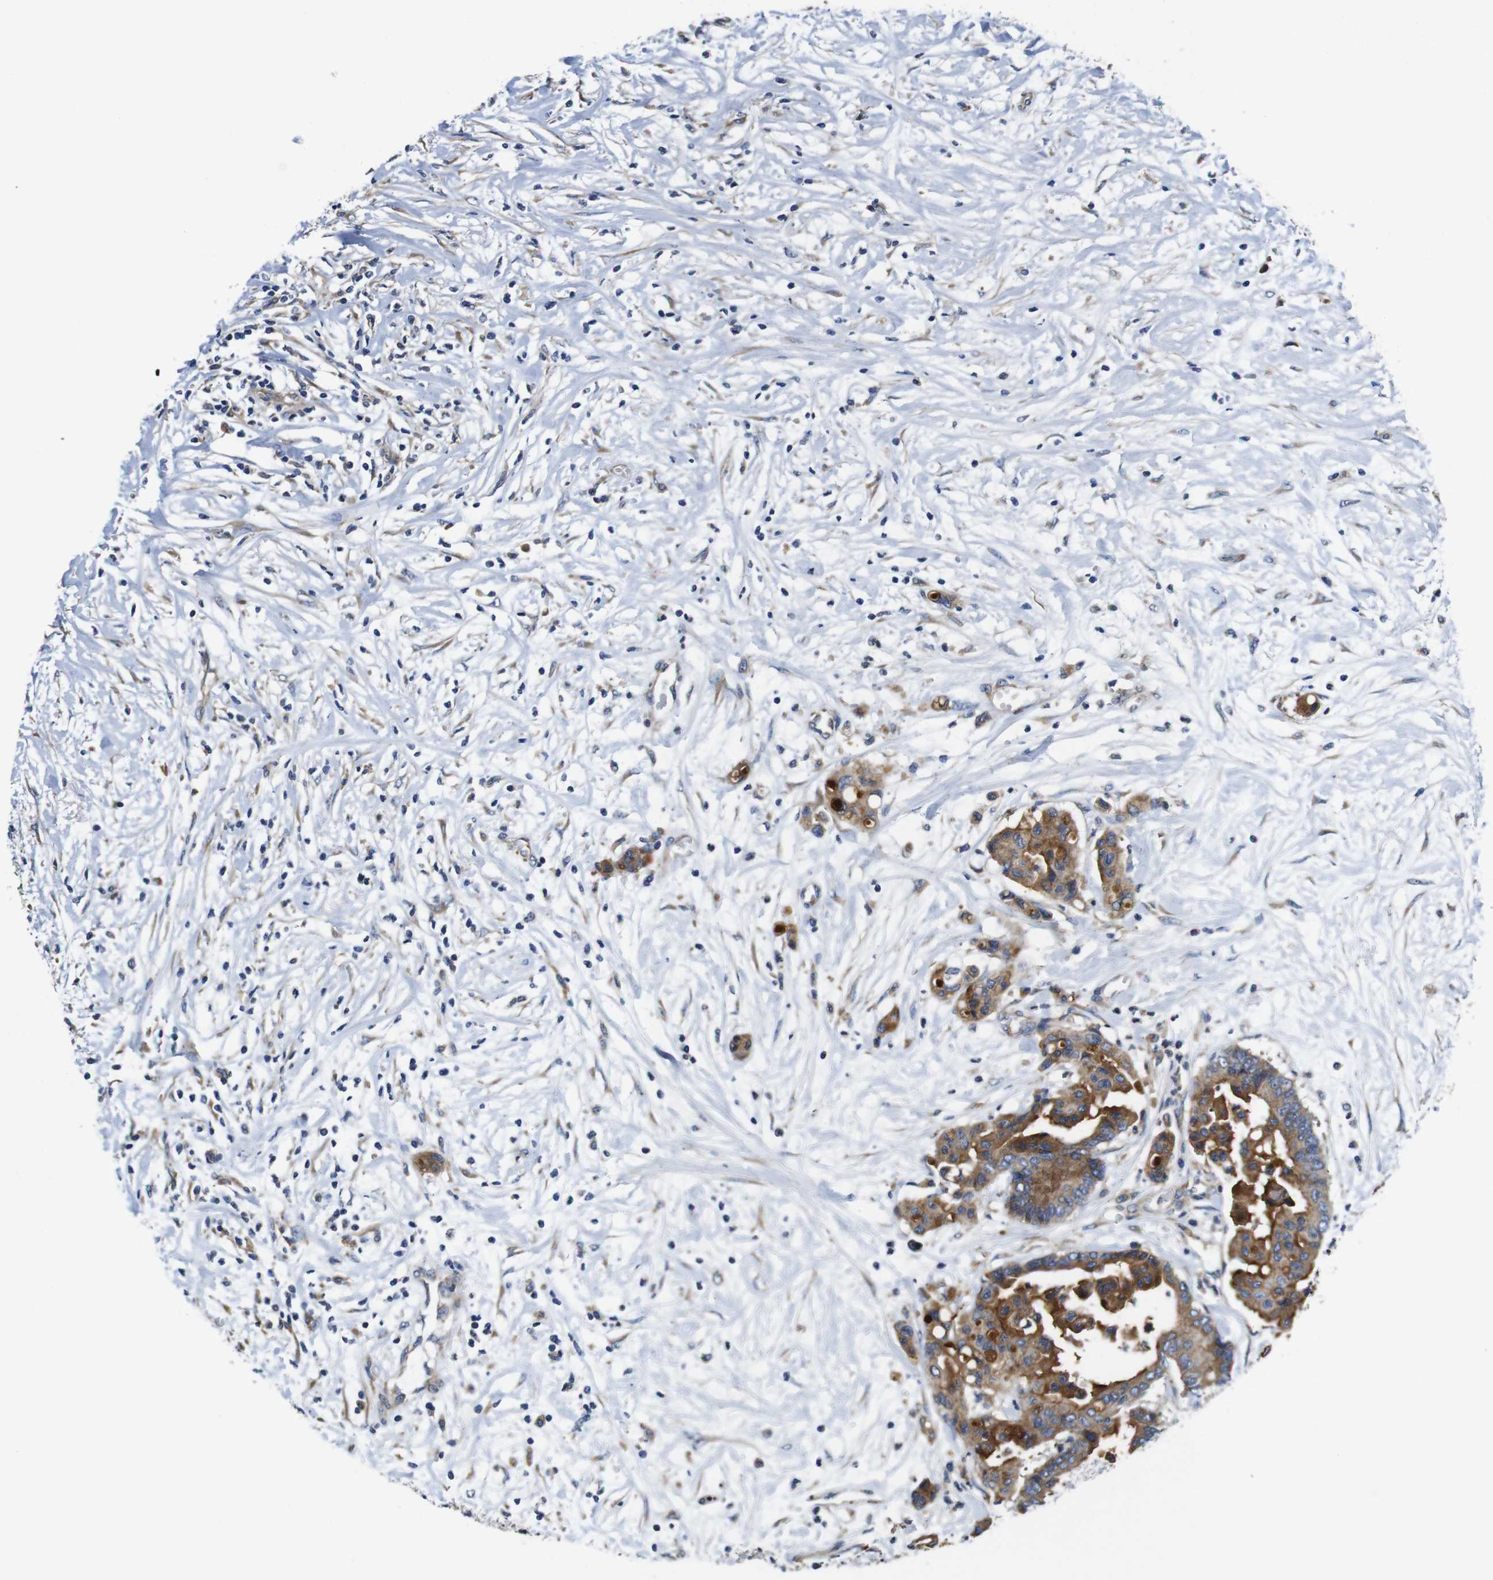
{"staining": {"intensity": "moderate", "quantity": ">75%", "location": "cytoplasmic/membranous"}, "tissue": "colorectal cancer", "cell_type": "Tumor cells", "image_type": "cancer", "snomed": [{"axis": "morphology", "description": "Normal tissue, NOS"}, {"axis": "morphology", "description": "Adenocarcinoma, NOS"}, {"axis": "topography", "description": "Colon"}], "caption": "Approximately >75% of tumor cells in colorectal cancer (adenocarcinoma) reveal moderate cytoplasmic/membranous protein expression as visualized by brown immunohistochemical staining.", "gene": "MARCHF7", "patient": {"sex": "male", "age": 82}}